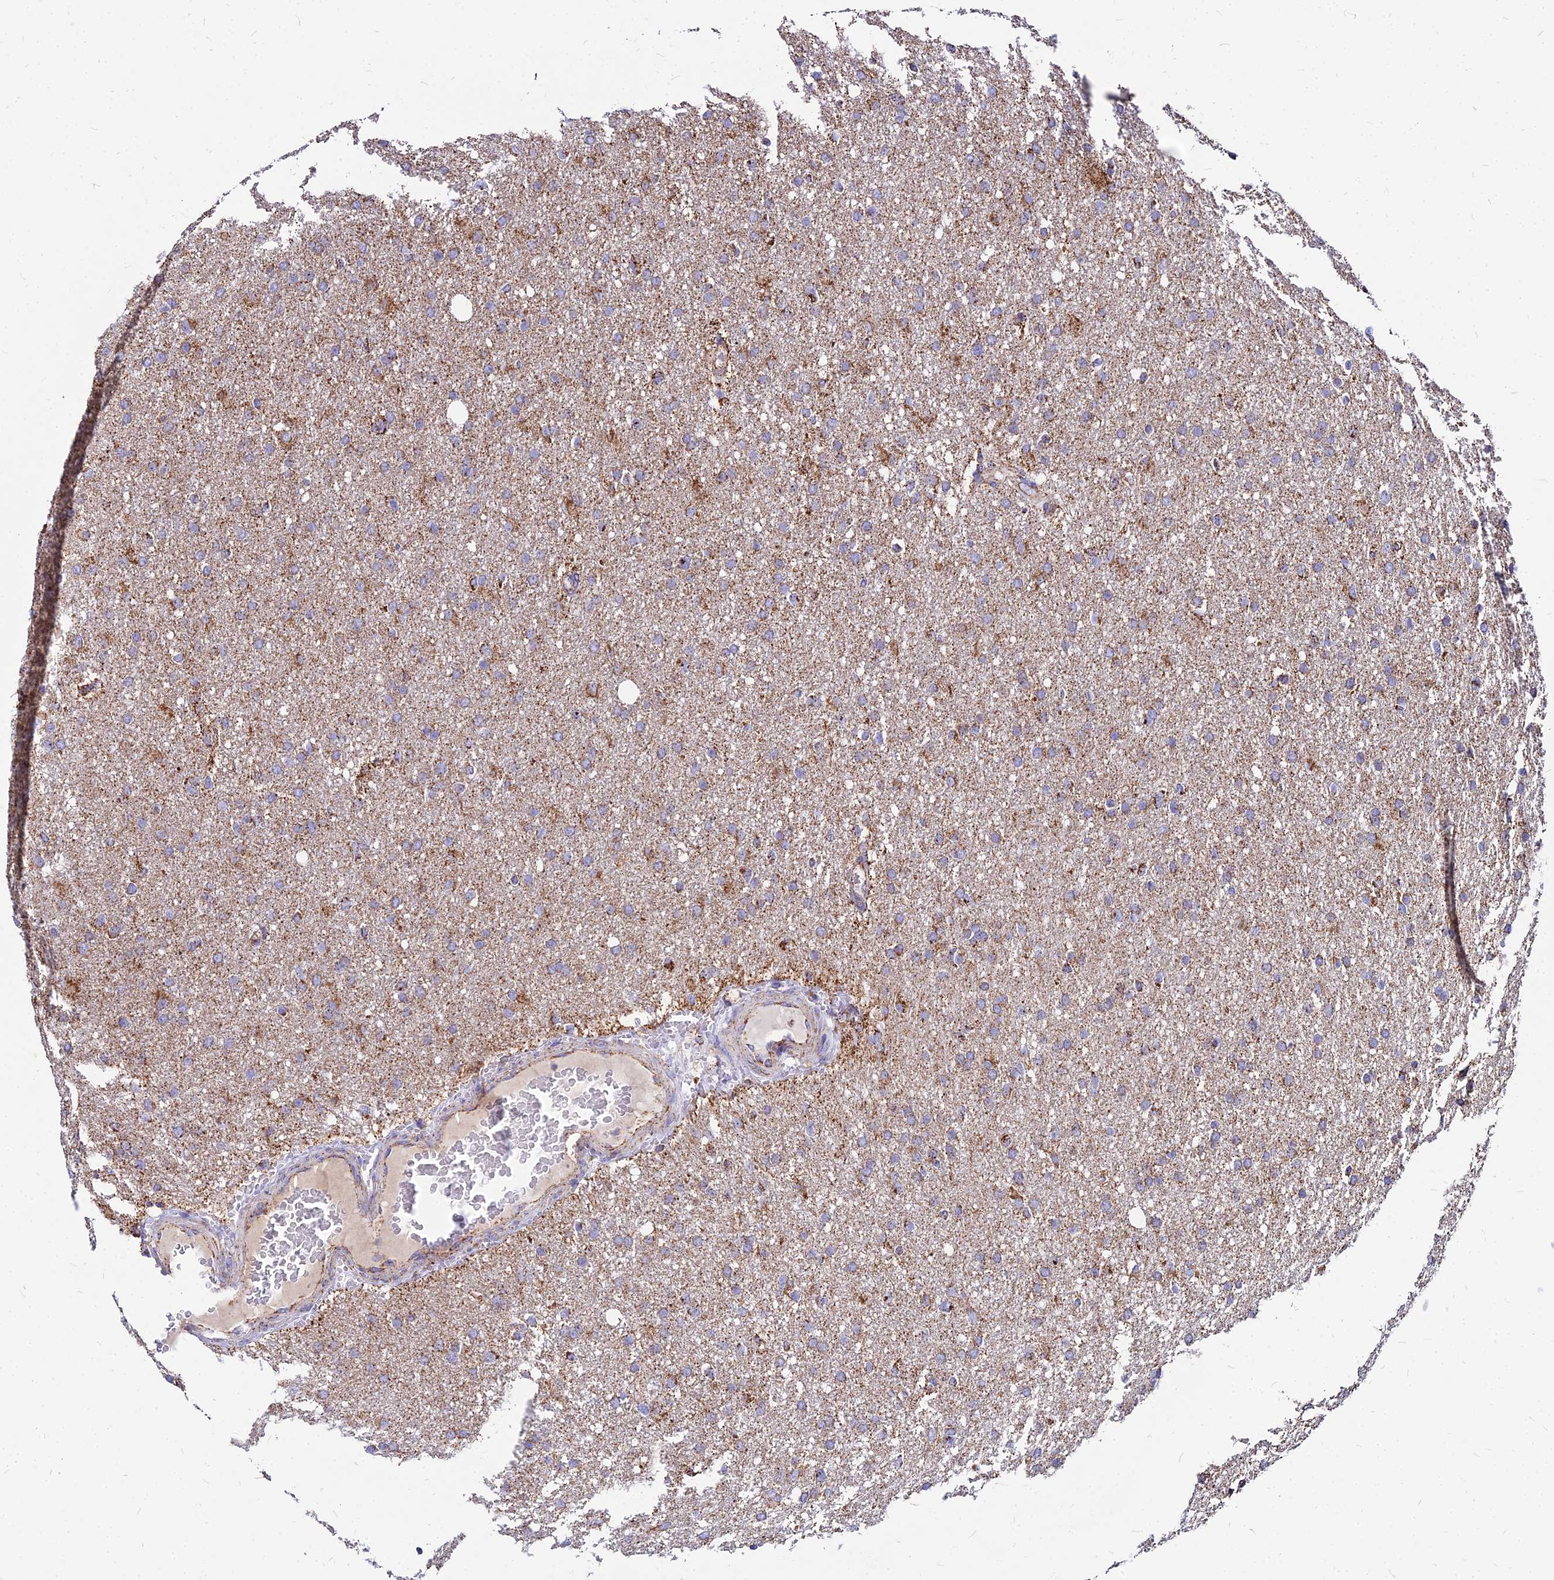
{"staining": {"intensity": "moderate", "quantity": ">75%", "location": "cytoplasmic/membranous"}, "tissue": "glioma", "cell_type": "Tumor cells", "image_type": "cancer", "snomed": [{"axis": "morphology", "description": "Glioma, malignant, High grade"}, {"axis": "topography", "description": "Cerebral cortex"}], "caption": "High-magnification brightfield microscopy of glioma stained with DAB (brown) and counterstained with hematoxylin (blue). tumor cells exhibit moderate cytoplasmic/membranous expression is seen in approximately>75% of cells.", "gene": "DLD", "patient": {"sex": "female", "age": 36}}